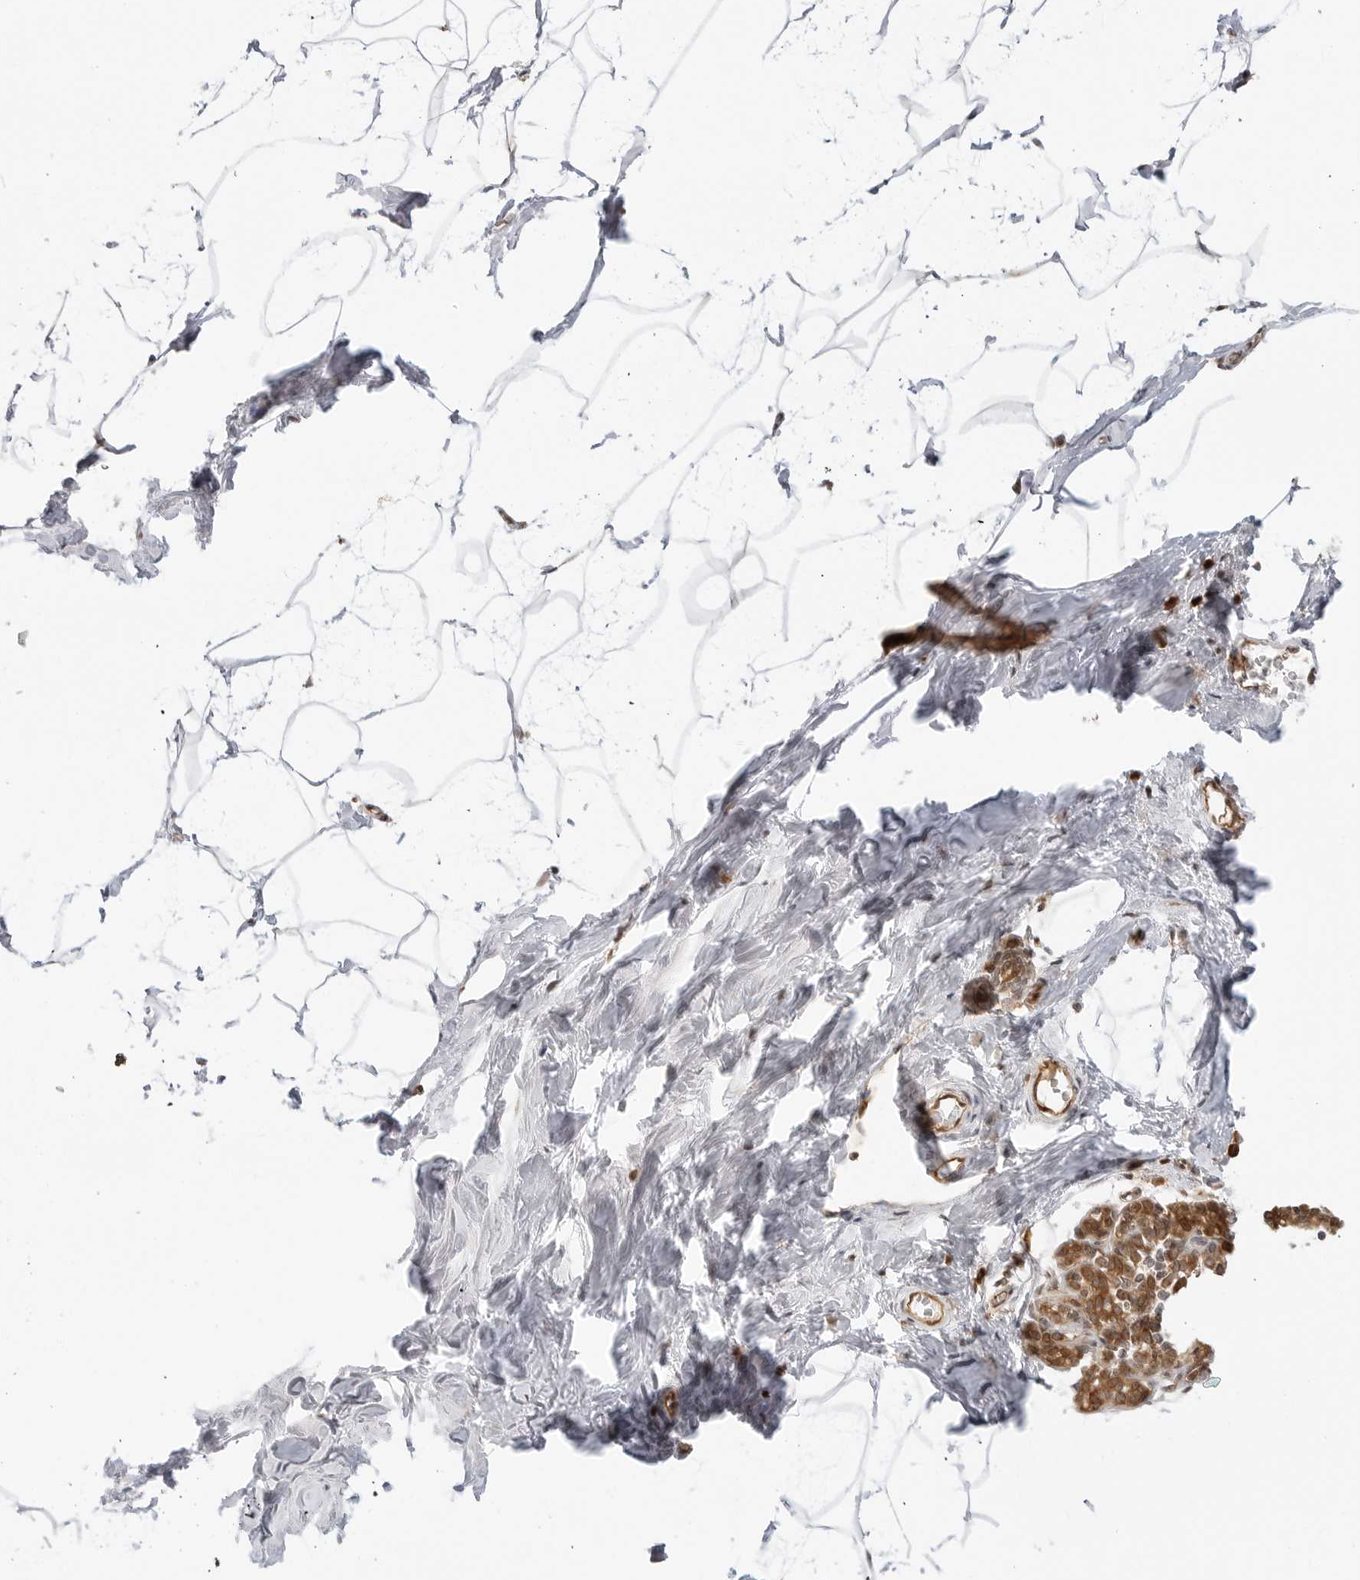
{"staining": {"intensity": "negative", "quantity": "none", "location": "none"}, "tissue": "breast", "cell_type": "Adipocytes", "image_type": "normal", "snomed": [{"axis": "morphology", "description": "Normal tissue, NOS"}, {"axis": "morphology", "description": "Lobular carcinoma"}, {"axis": "topography", "description": "Breast"}], "caption": "Immunohistochemical staining of benign human breast reveals no significant expression in adipocytes.", "gene": "TIPRL", "patient": {"sex": "female", "age": 62}}